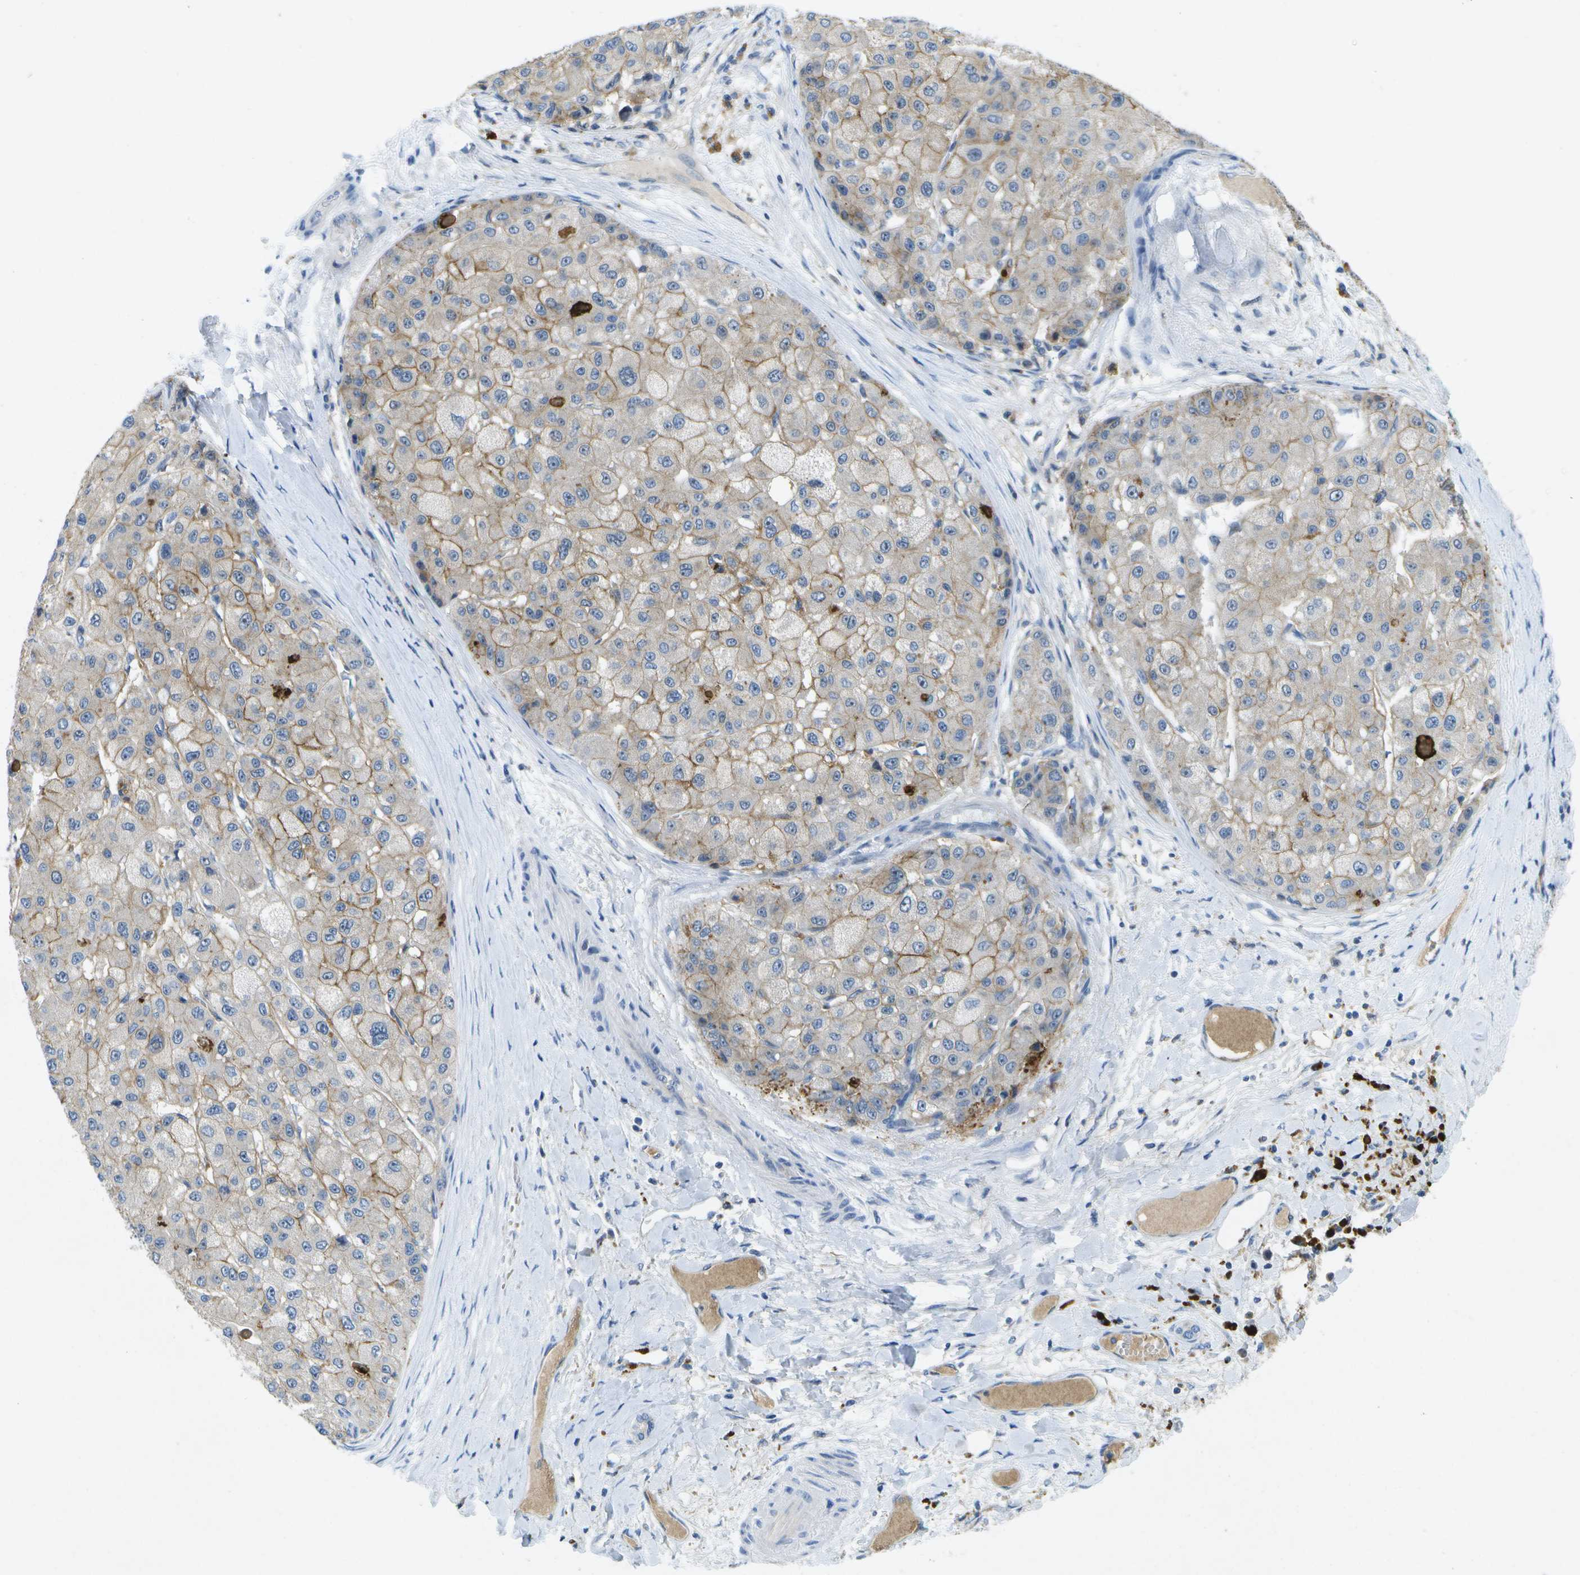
{"staining": {"intensity": "moderate", "quantity": "25%-75%", "location": "cytoplasmic/membranous"}, "tissue": "liver cancer", "cell_type": "Tumor cells", "image_type": "cancer", "snomed": [{"axis": "morphology", "description": "Carcinoma, Hepatocellular, NOS"}, {"axis": "topography", "description": "Liver"}], "caption": "IHC of hepatocellular carcinoma (liver) shows medium levels of moderate cytoplasmic/membranous positivity in about 25%-75% of tumor cells. Using DAB (3,3'-diaminobenzidine) (brown) and hematoxylin (blue) stains, captured at high magnification using brightfield microscopy.", "gene": "LIPG", "patient": {"sex": "male", "age": 80}}